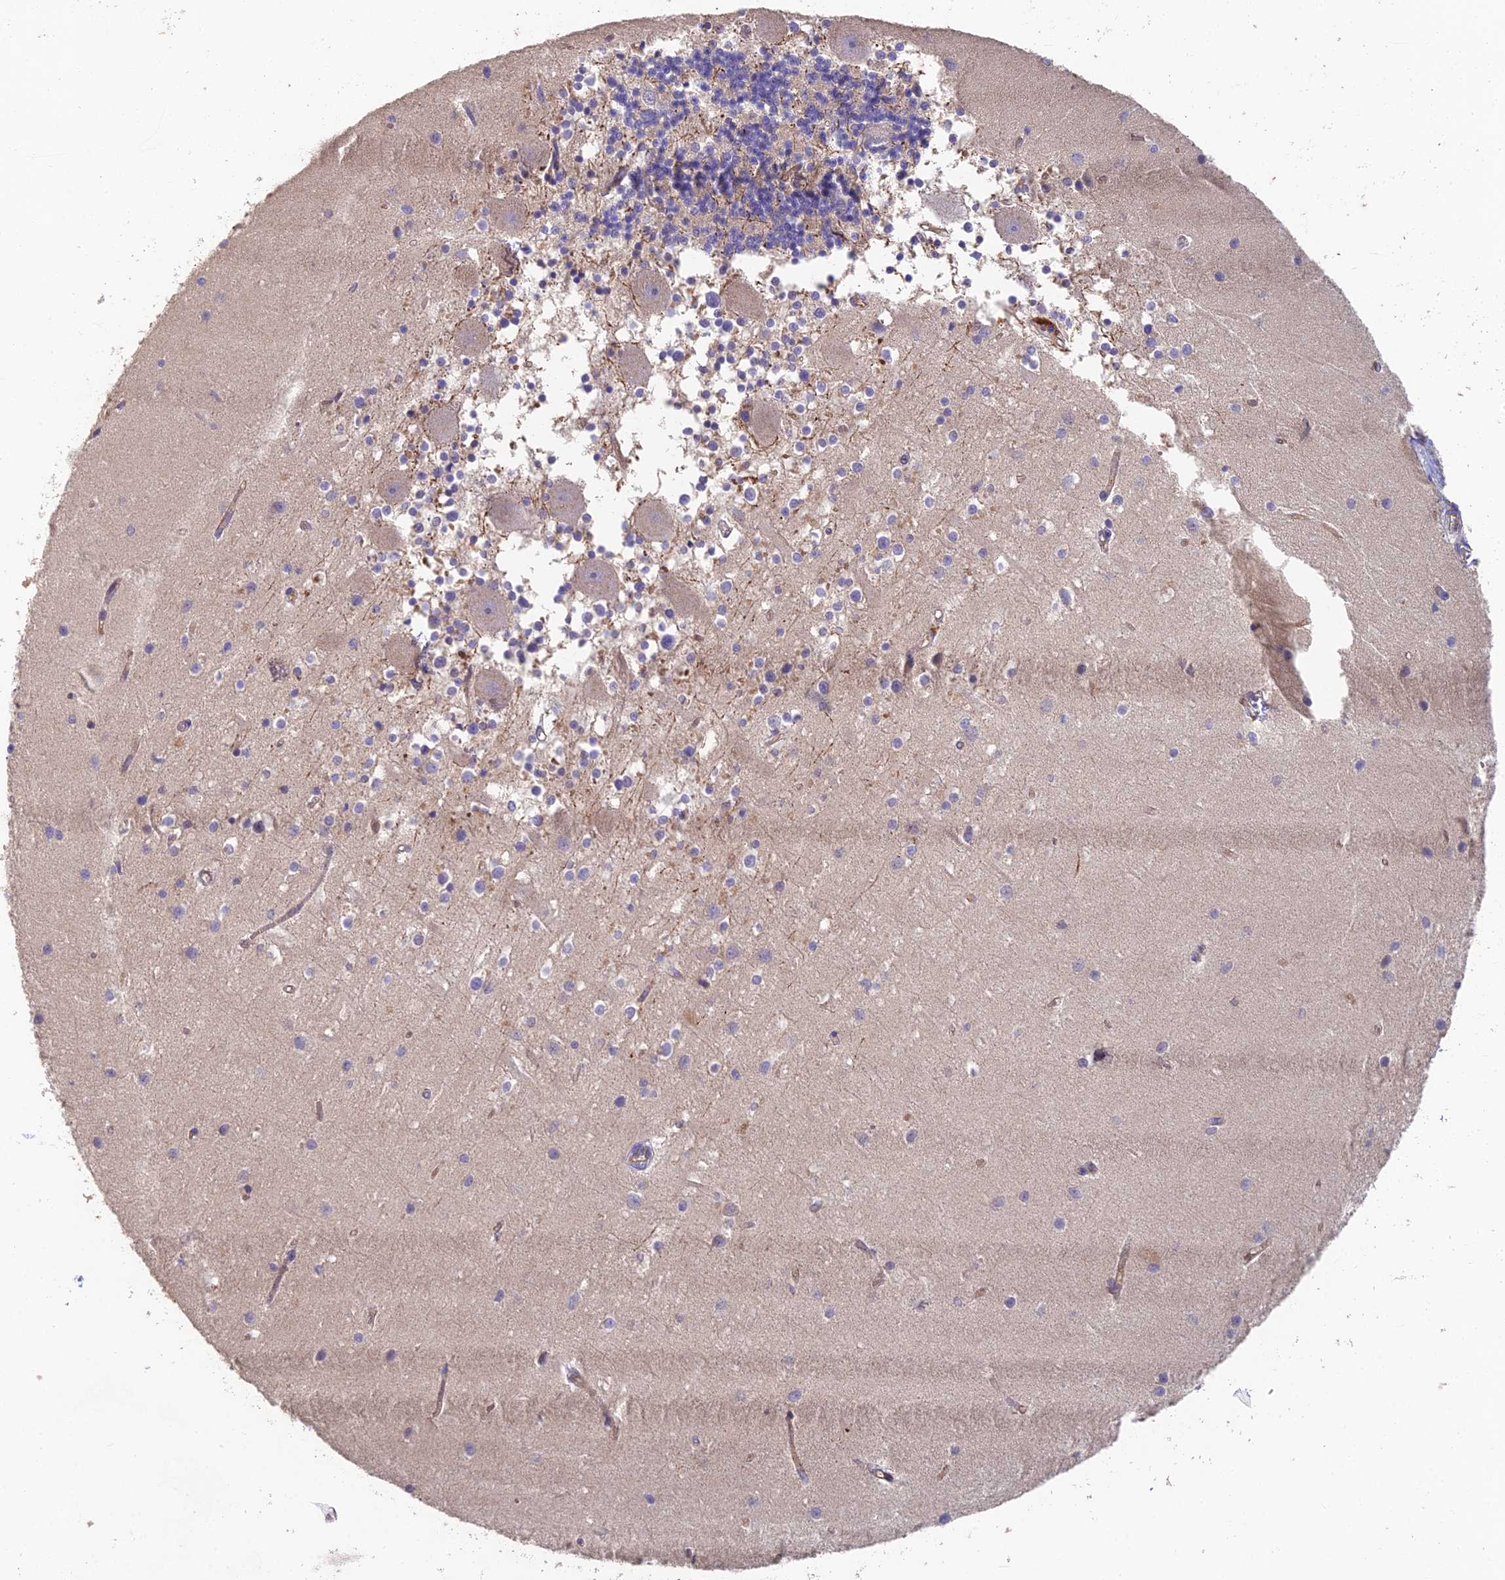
{"staining": {"intensity": "moderate", "quantity": "25%-75%", "location": "cytoplasmic/membranous"}, "tissue": "cerebellum", "cell_type": "Cells in granular layer", "image_type": "normal", "snomed": [{"axis": "morphology", "description": "Normal tissue, NOS"}, {"axis": "topography", "description": "Cerebellum"}], "caption": "A brown stain labels moderate cytoplasmic/membranous positivity of a protein in cells in granular layer of benign cerebellum. The staining is performed using DAB brown chromogen to label protein expression. The nuclei are counter-stained blue using hematoxylin.", "gene": "ADAMTS13", "patient": {"sex": "male", "age": 54}}